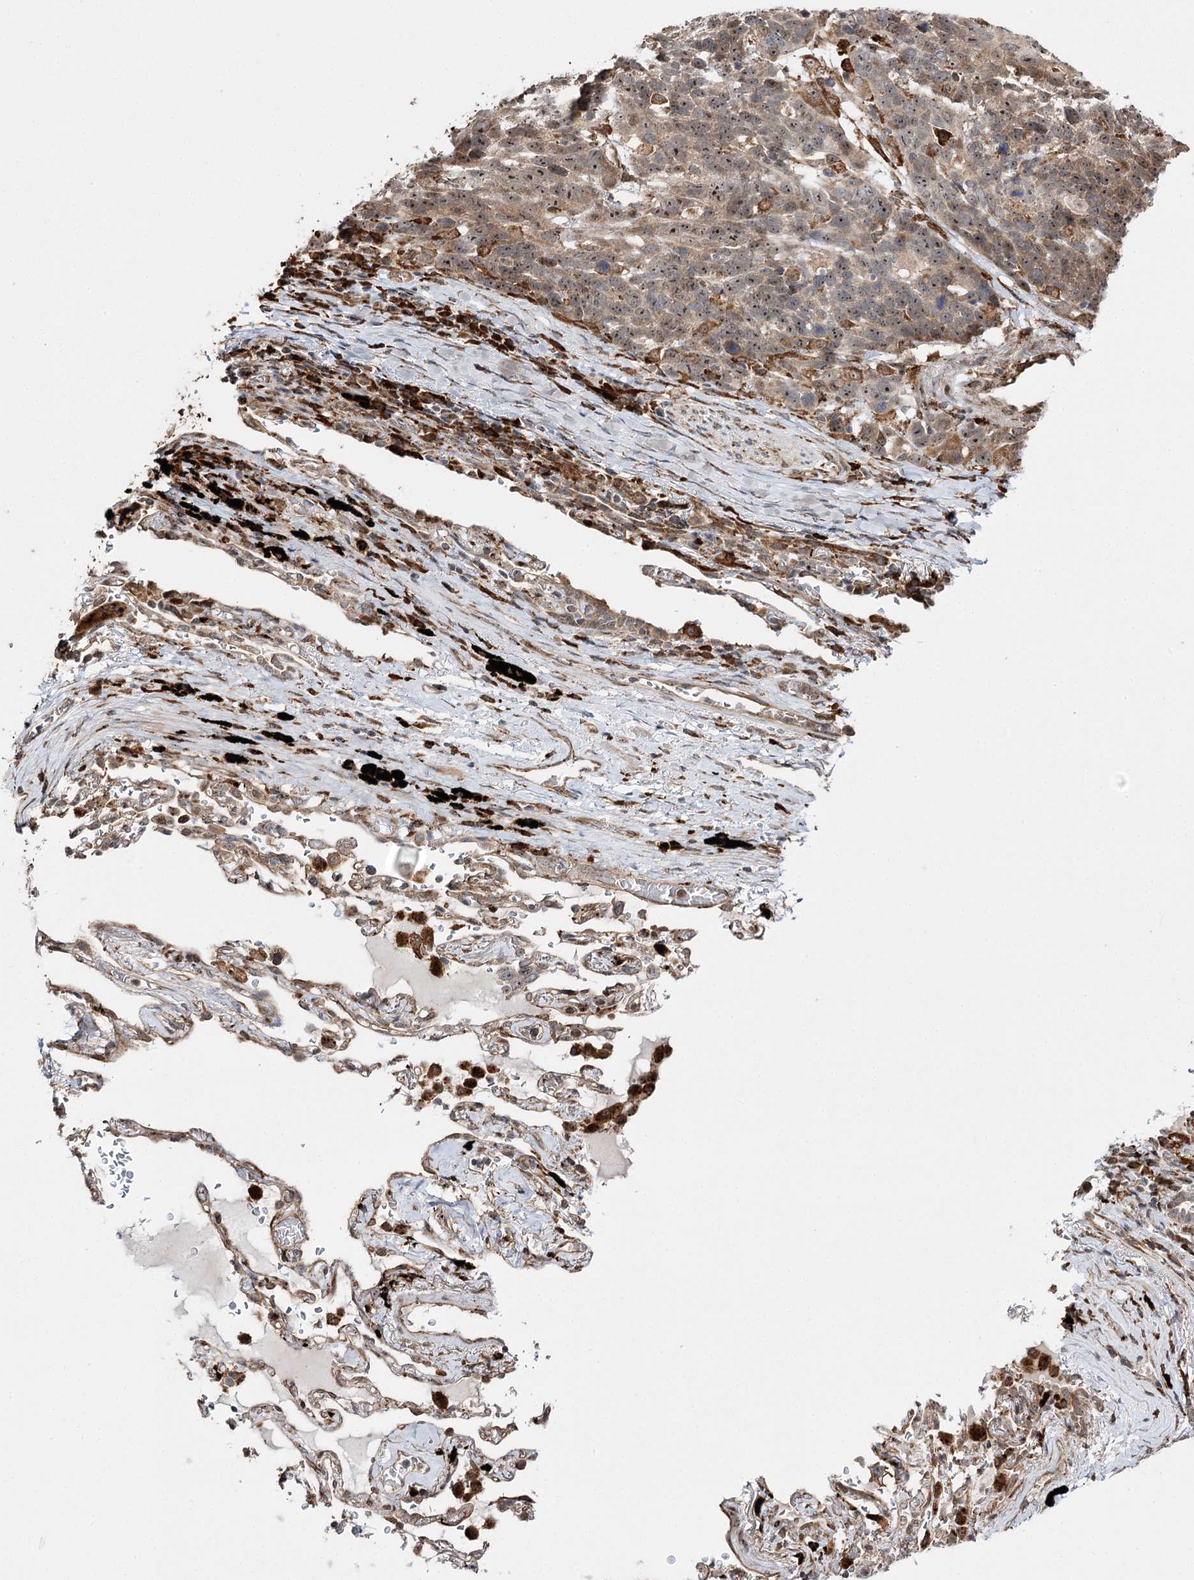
{"staining": {"intensity": "moderate", "quantity": ">75%", "location": "cytoplasmic/membranous,nuclear"}, "tissue": "lung cancer", "cell_type": "Tumor cells", "image_type": "cancer", "snomed": [{"axis": "morphology", "description": "Squamous cell carcinoma, NOS"}, {"axis": "topography", "description": "Lung"}], "caption": "Immunohistochemical staining of lung squamous cell carcinoma displays medium levels of moderate cytoplasmic/membranous and nuclear staining in approximately >75% of tumor cells.", "gene": "FANCL", "patient": {"sex": "male", "age": 66}}